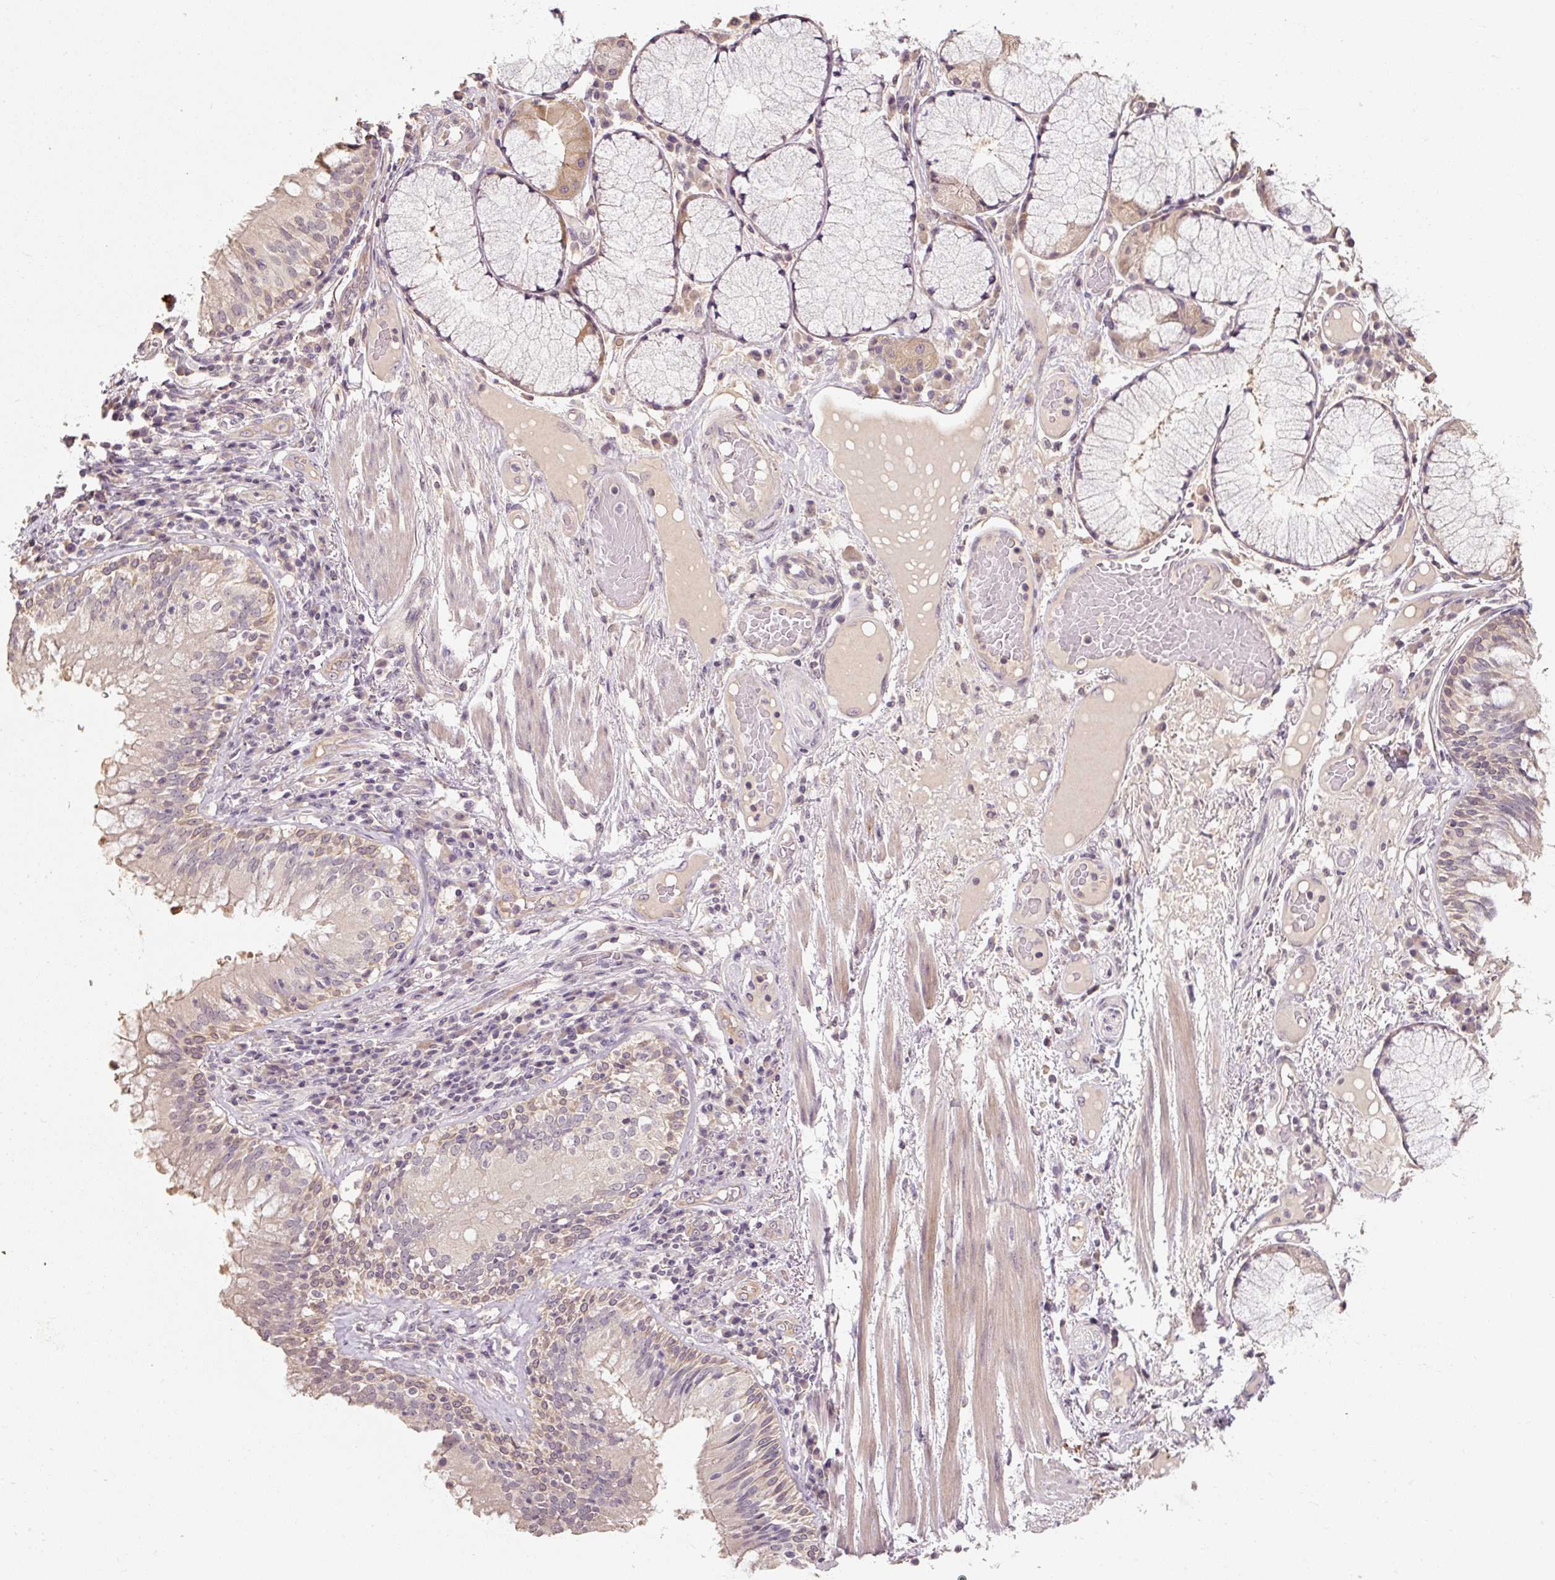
{"staining": {"intensity": "strong", "quantity": "25%-75%", "location": "cytoplasmic/membranous"}, "tissue": "soft tissue", "cell_type": "Chondrocytes", "image_type": "normal", "snomed": [{"axis": "morphology", "description": "Normal tissue, NOS"}, {"axis": "topography", "description": "Cartilage tissue"}, {"axis": "topography", "description": "Bronchus"}], "caption": "A high-resolution photomicrograph shows IHC staining of unremarkable soft tissue, which reveals strong cytoplasmic/membranous positivity in approximately 25%-75% of chondrocytes. (DAB = brown stain, brightfield microscopy at high magnification).", "gene": "CFAP65", "patient": {"sex": "male", "age": 56}}